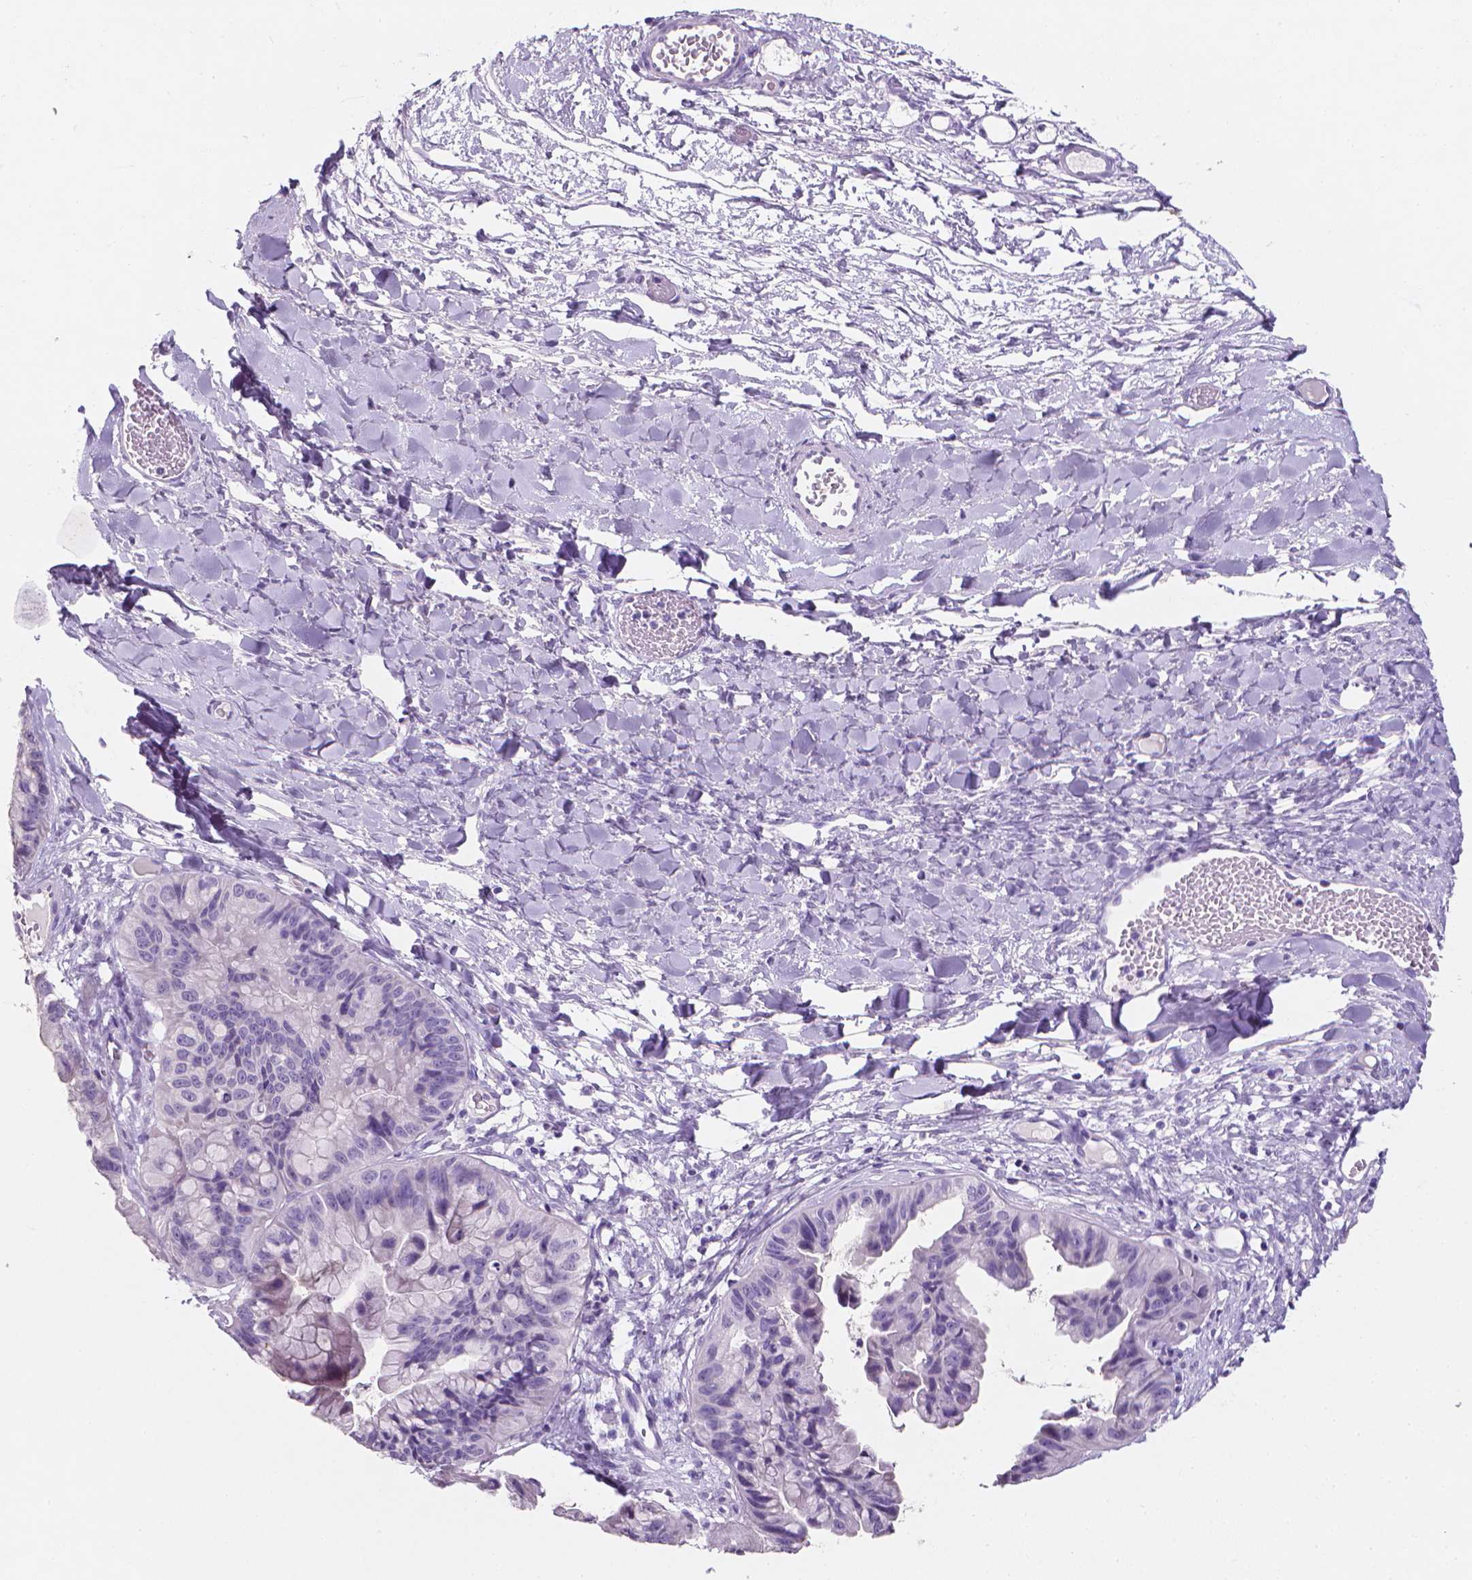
{"staining": {"intensity": "negative", "quantity": "none", "location": "none"}, "tissue": "ovarian cancer", "cell_type": "Tumor cells", "image_type": "cancer", "snomed": [{"axis": "morphology", "description": "Cystadenocarcinoma, mucinous, NOS"}, {"axis": "topography", "description": "Ovary"}], "caption": "This histopathology image is of ovarian cancer stained with immunohistochemistry to label a protein in brown with the nuclei are counter-stained blue. There is no positivity in tumor cells.", "gene": "XPNPEP2", "patient": {"sex": "female", "age": 76}}